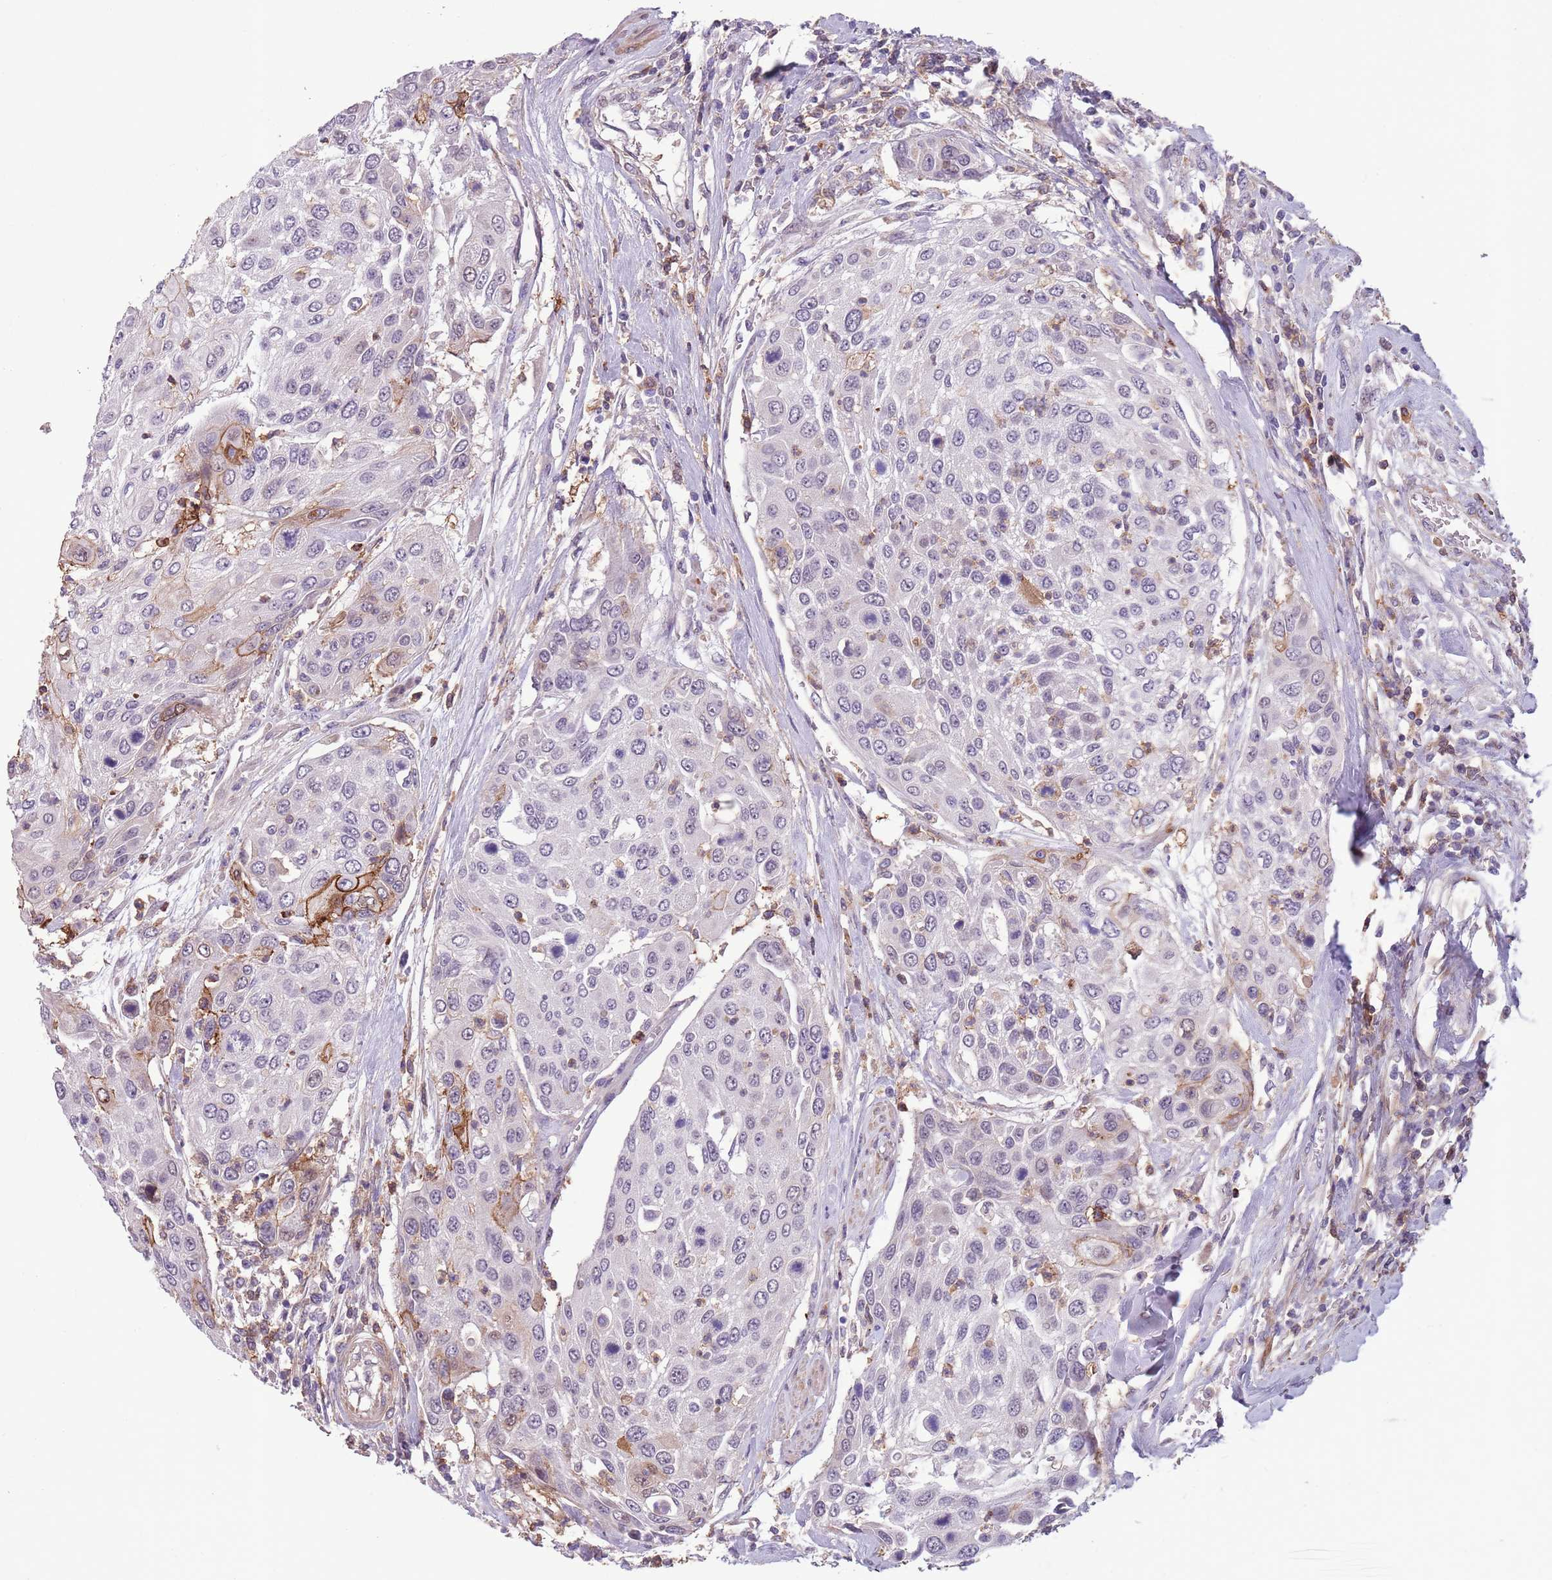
{"staining": {"intensity": "moderate", "quantity": "<25%", "location": "cytoplasmic/membranous"}, "tissue": "urothelial cancer", "cell_type": "Tumor cells", "image_type": "cancer", "snomed": [{"axis": "morphology", "description": "Urothelial carcinoma, High grade"}, {"axis": "topography", "description": "Urinary bladder"}], "caption": "There is low levels of moderate cytoplasmic/membranous staining in tumor cells of urothelial cancer, as demonstrated by immunohistochemical staining (brown color).", "gene": "JAML", "patient": {"sex": "female", "age": 79}}